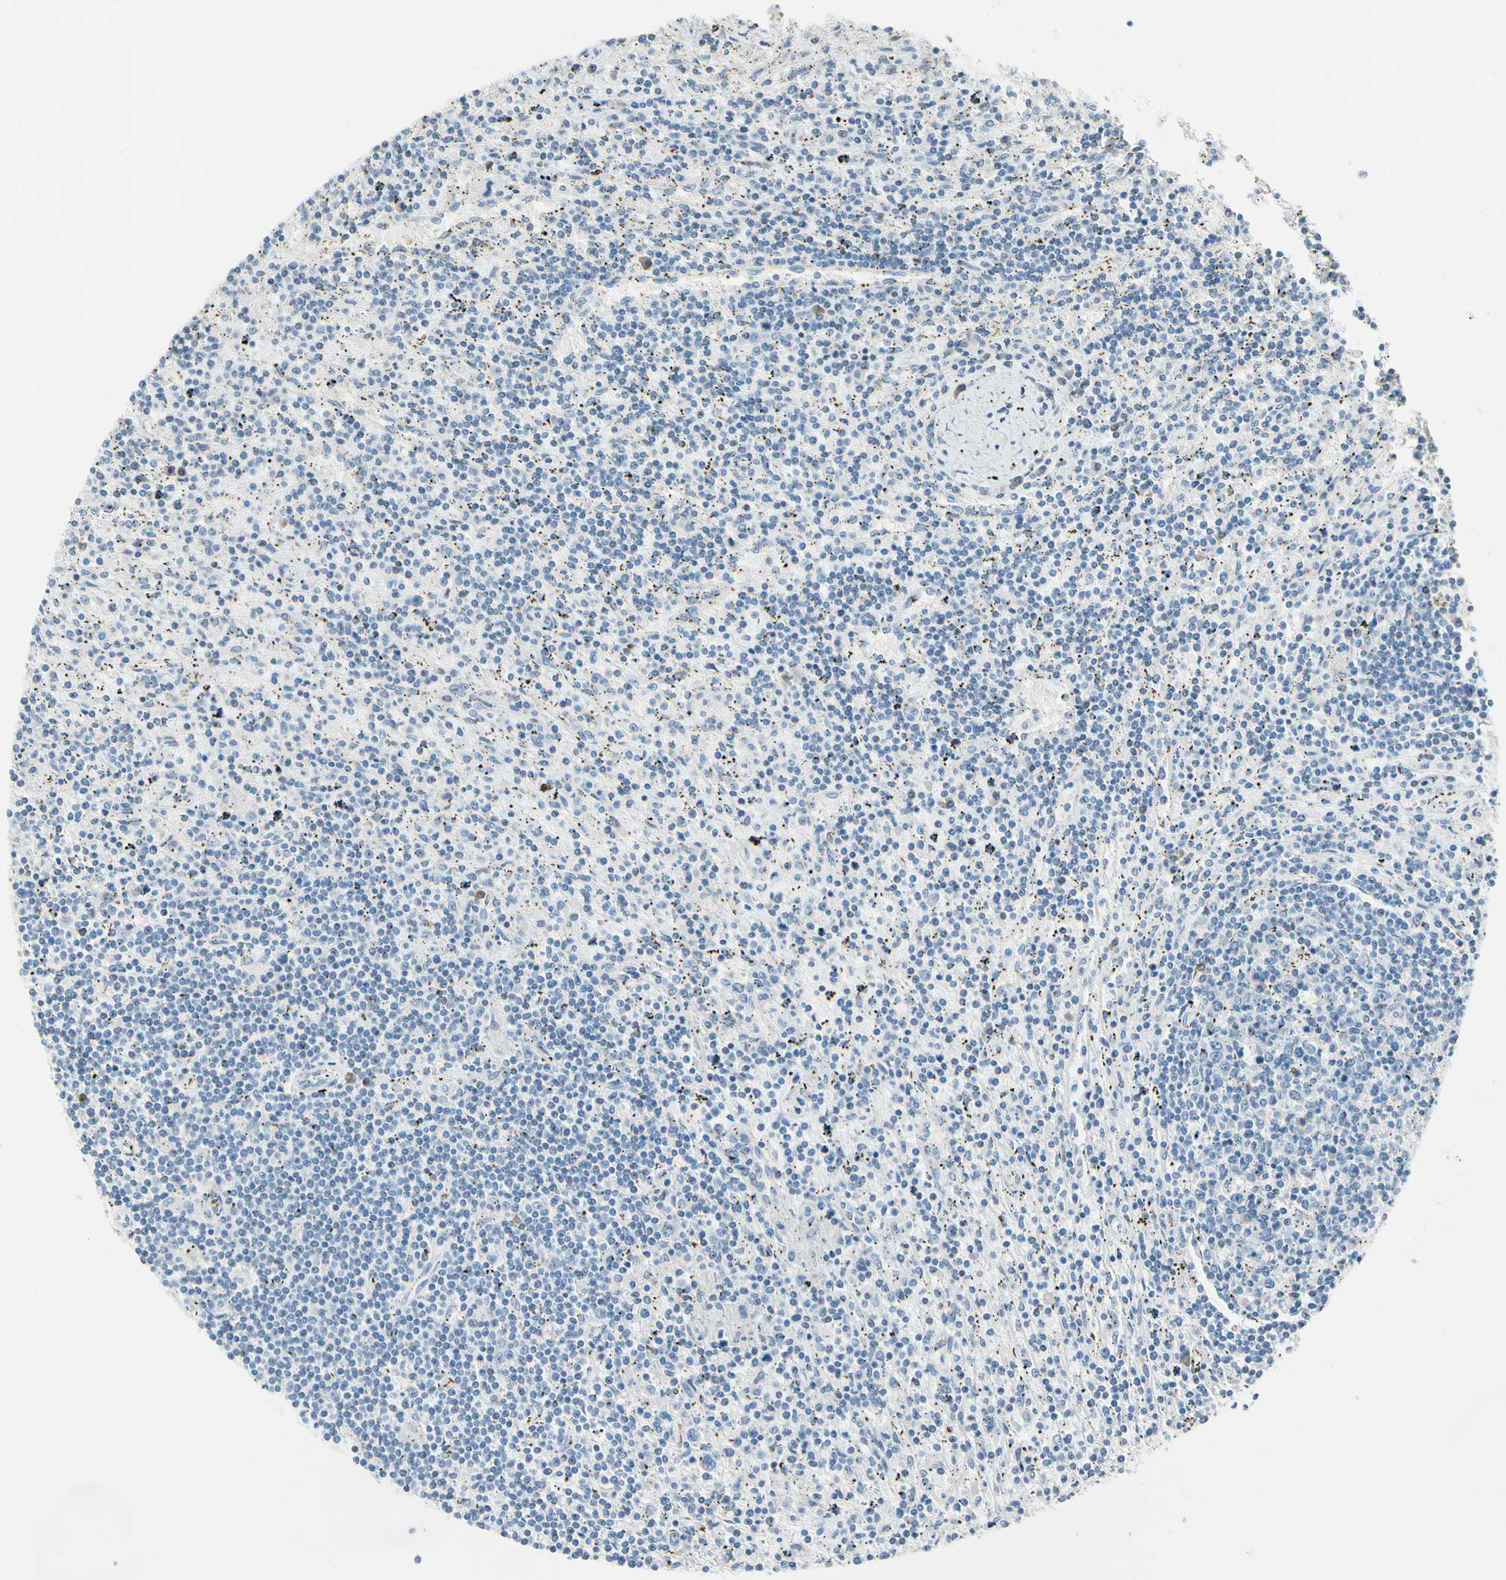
{"staining": {"intensity": "negative", "quantity": "none", "location": "none"}, "tissue": "lymphoma", "cell_type": "Tumor cells", "image_type": "cancer", "snomed": [{"axis": "morphology", "description": "Malignant lymphoma, non-Hodgkin's type, Low grade"}, {"axis": "topography", "description": "Spleen"}], "caption": "Immunohistochemistry (IHC) micrograph of lymphoma stained for a protein (brown), which displays no staining in tumor cells.", "gene": "STK40", "patient": {"sex": "male", "age": 76}}